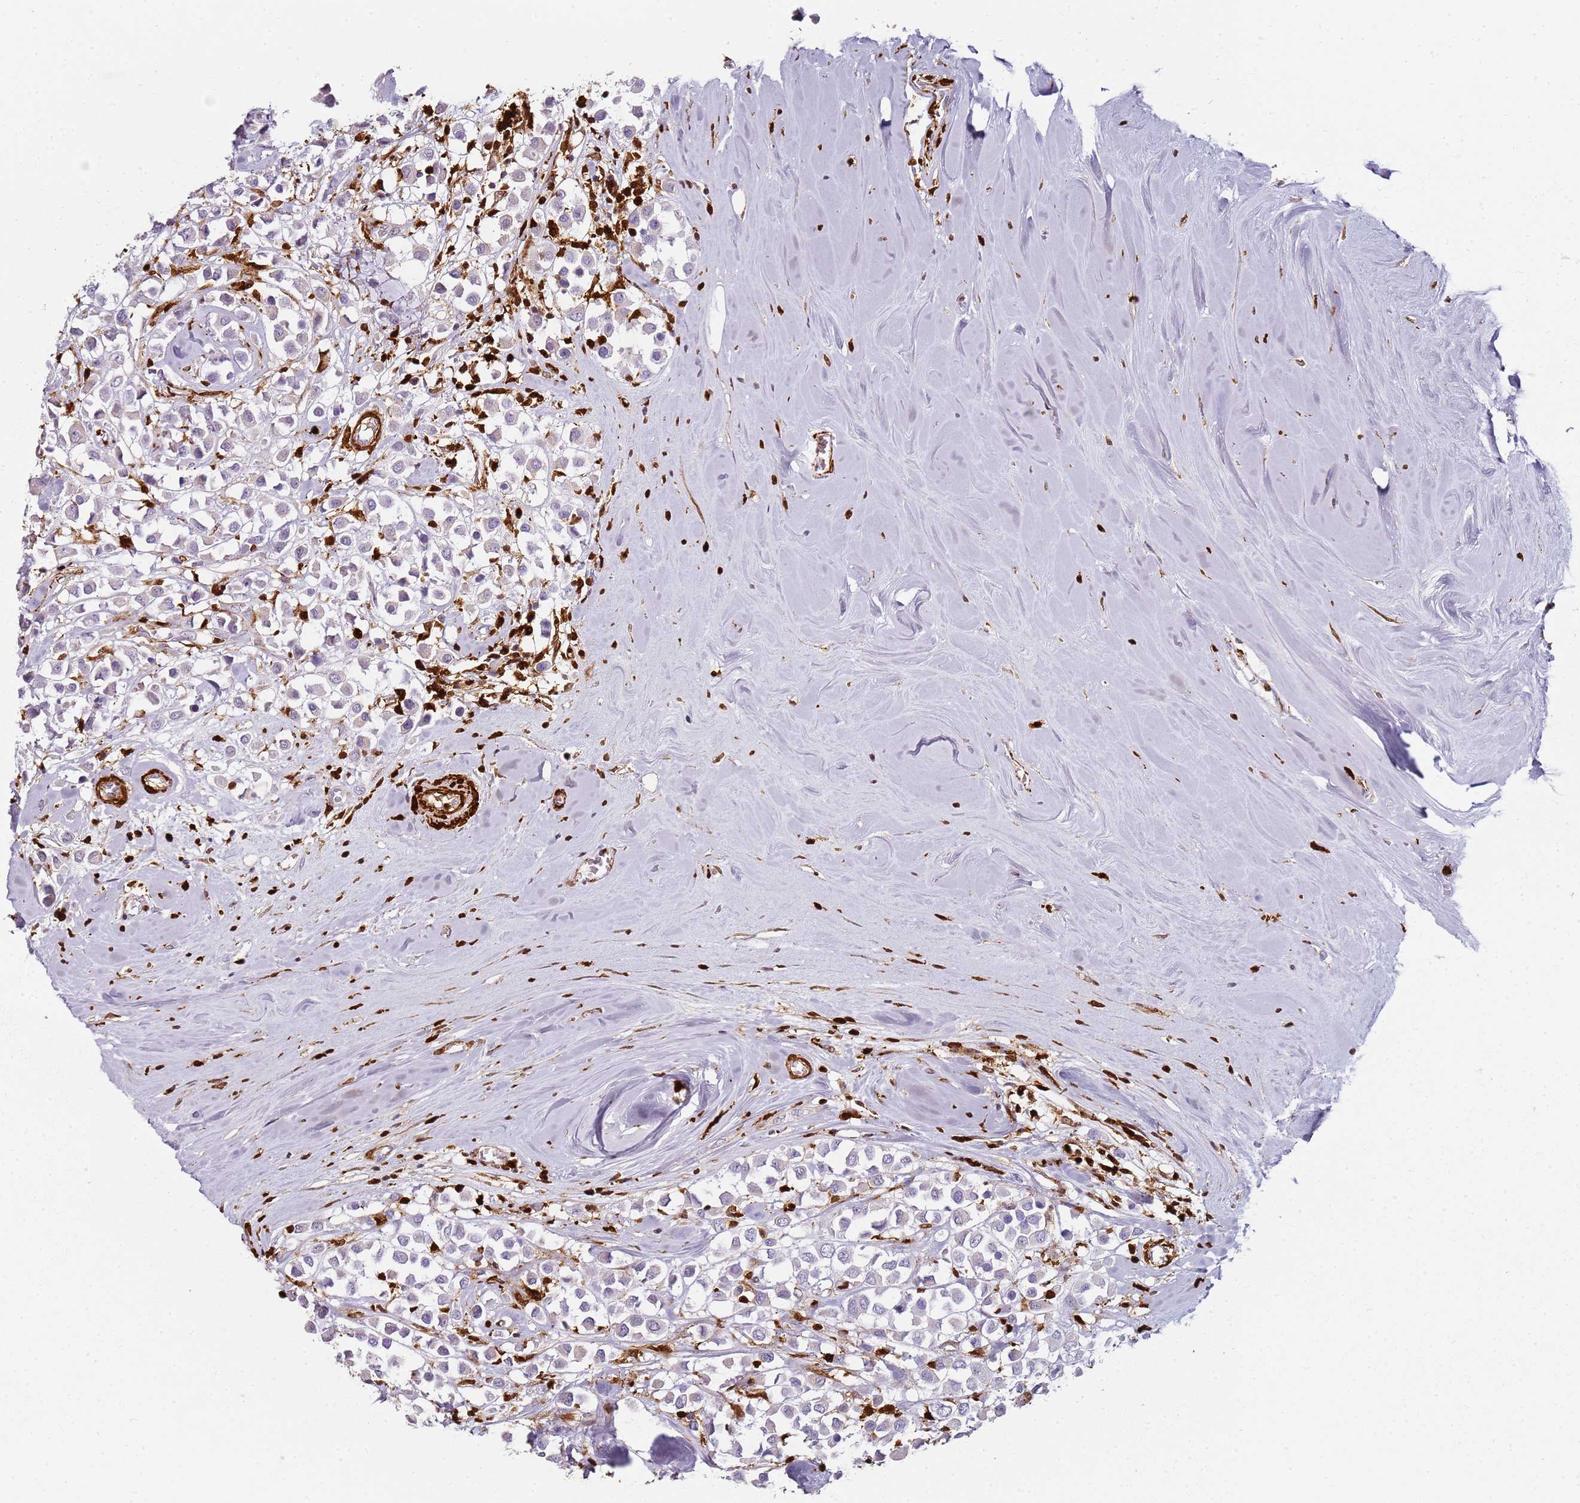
{"staining": {"intensity": "negative", "quantity": "none", "location": "none"}, "tissue": "breast cancer", "cell_type": "Tumor cells", "image_type": "cancer", "snomed": [{"axis": "morphology", "description": "Duct carcinoma"}, {"axis": "topography", "description": "Breast"}], "caption": "Photomicrograph shows no significant protein staining in tumor cells of breast infiltrating ductal carcinoma.", "gene": "S100A4", "patient": {"sex": "female", "age": 61}}